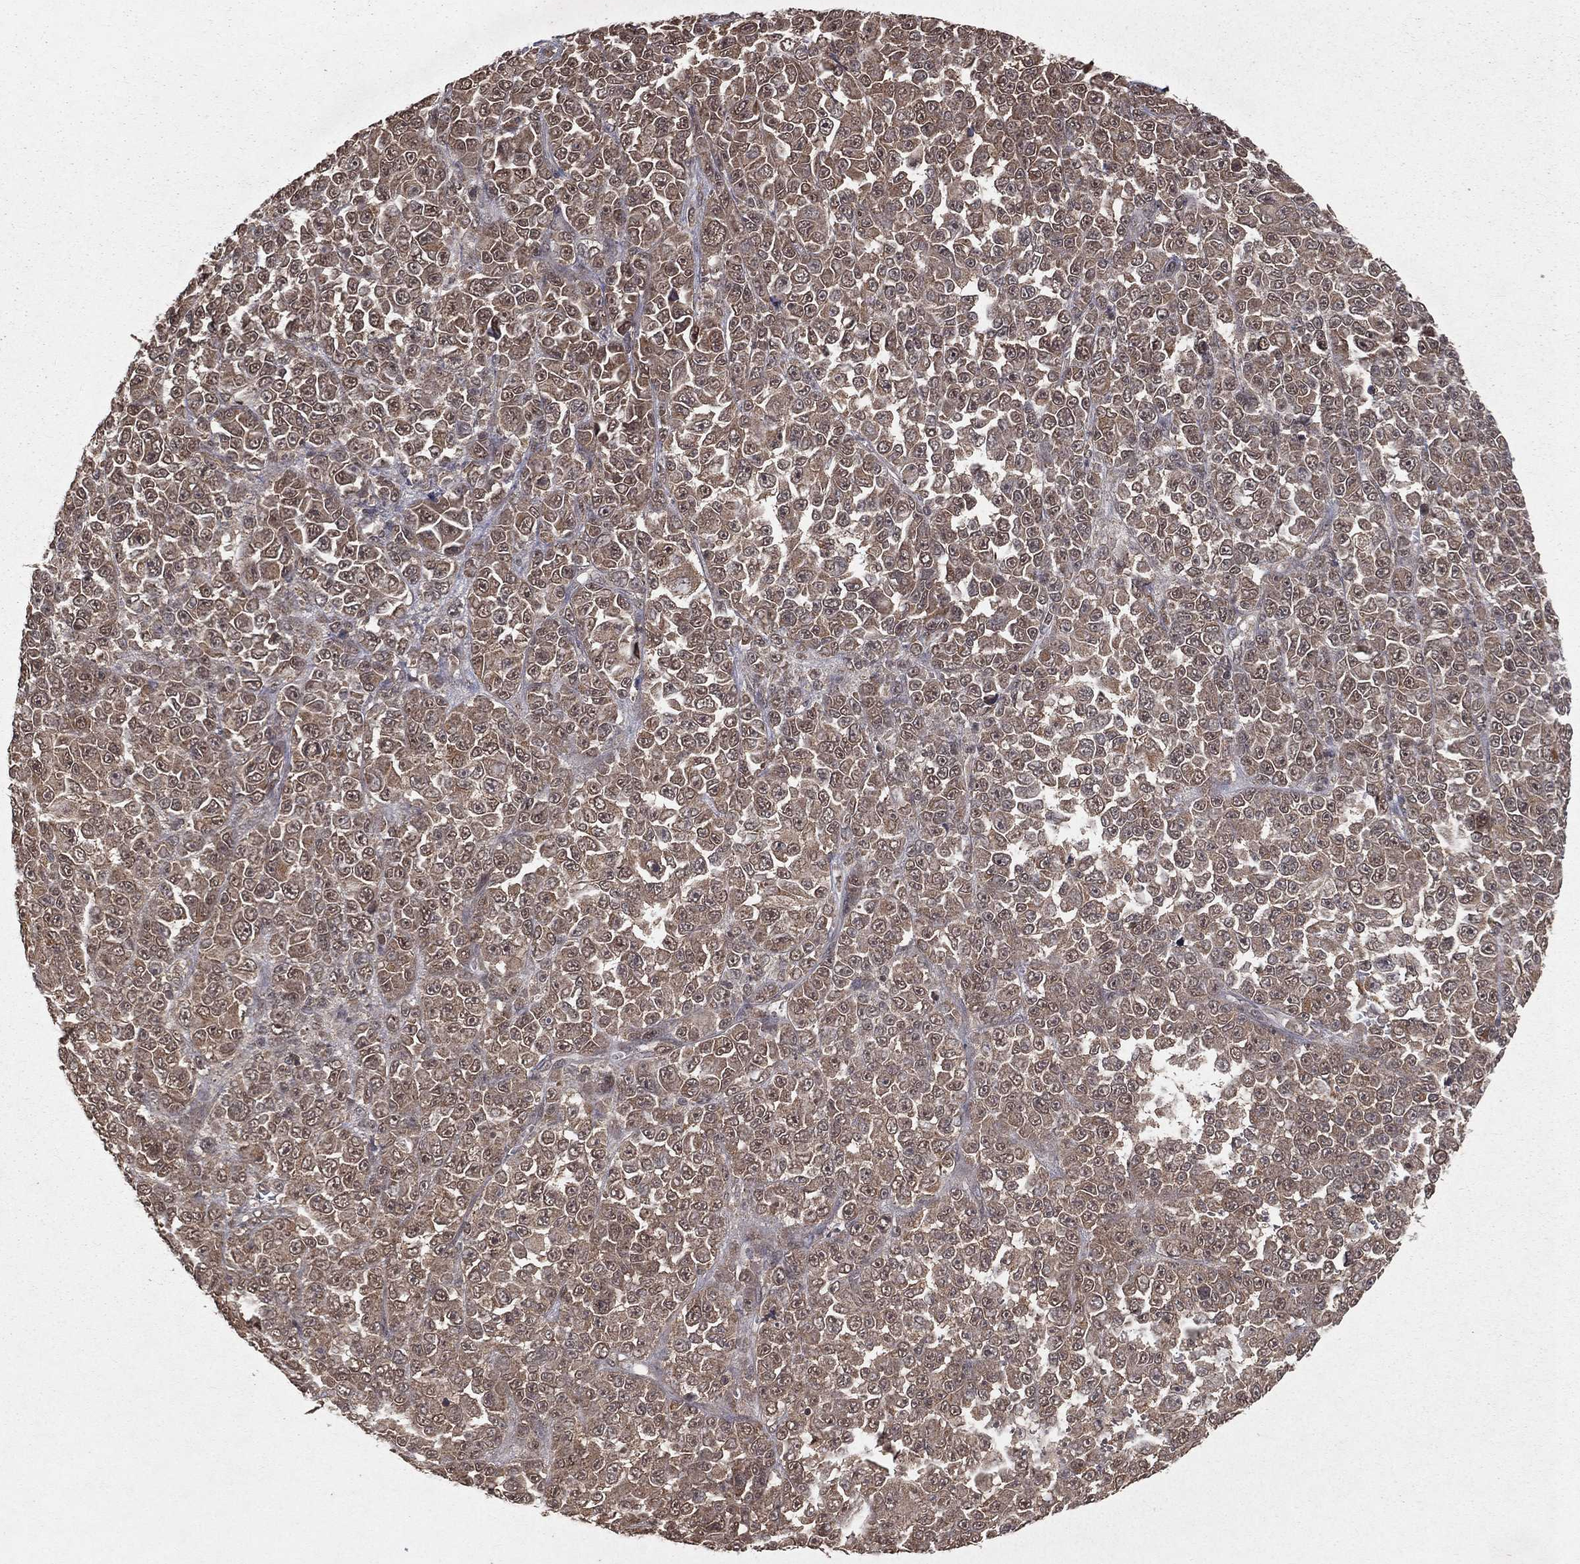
{"staining": {"intensity": "weak", "quantity": "25%-75%", "location": "cytoplasmic/membranous"}, "tissue": "melanoma", "cell_type": "Tumor cells", "image_type": "cancer", "snomed": [{"axis": "morphology", "description": "Malignant melanoma, NOS"}, {"axis": "topography", "description": "Skin"}], "caption": "Malignant melanoma stained with a protein marker displays weak staining in tumor cells.", "gene": "ZDHHC15", "patient": {"sex": "female", "age": 95}}